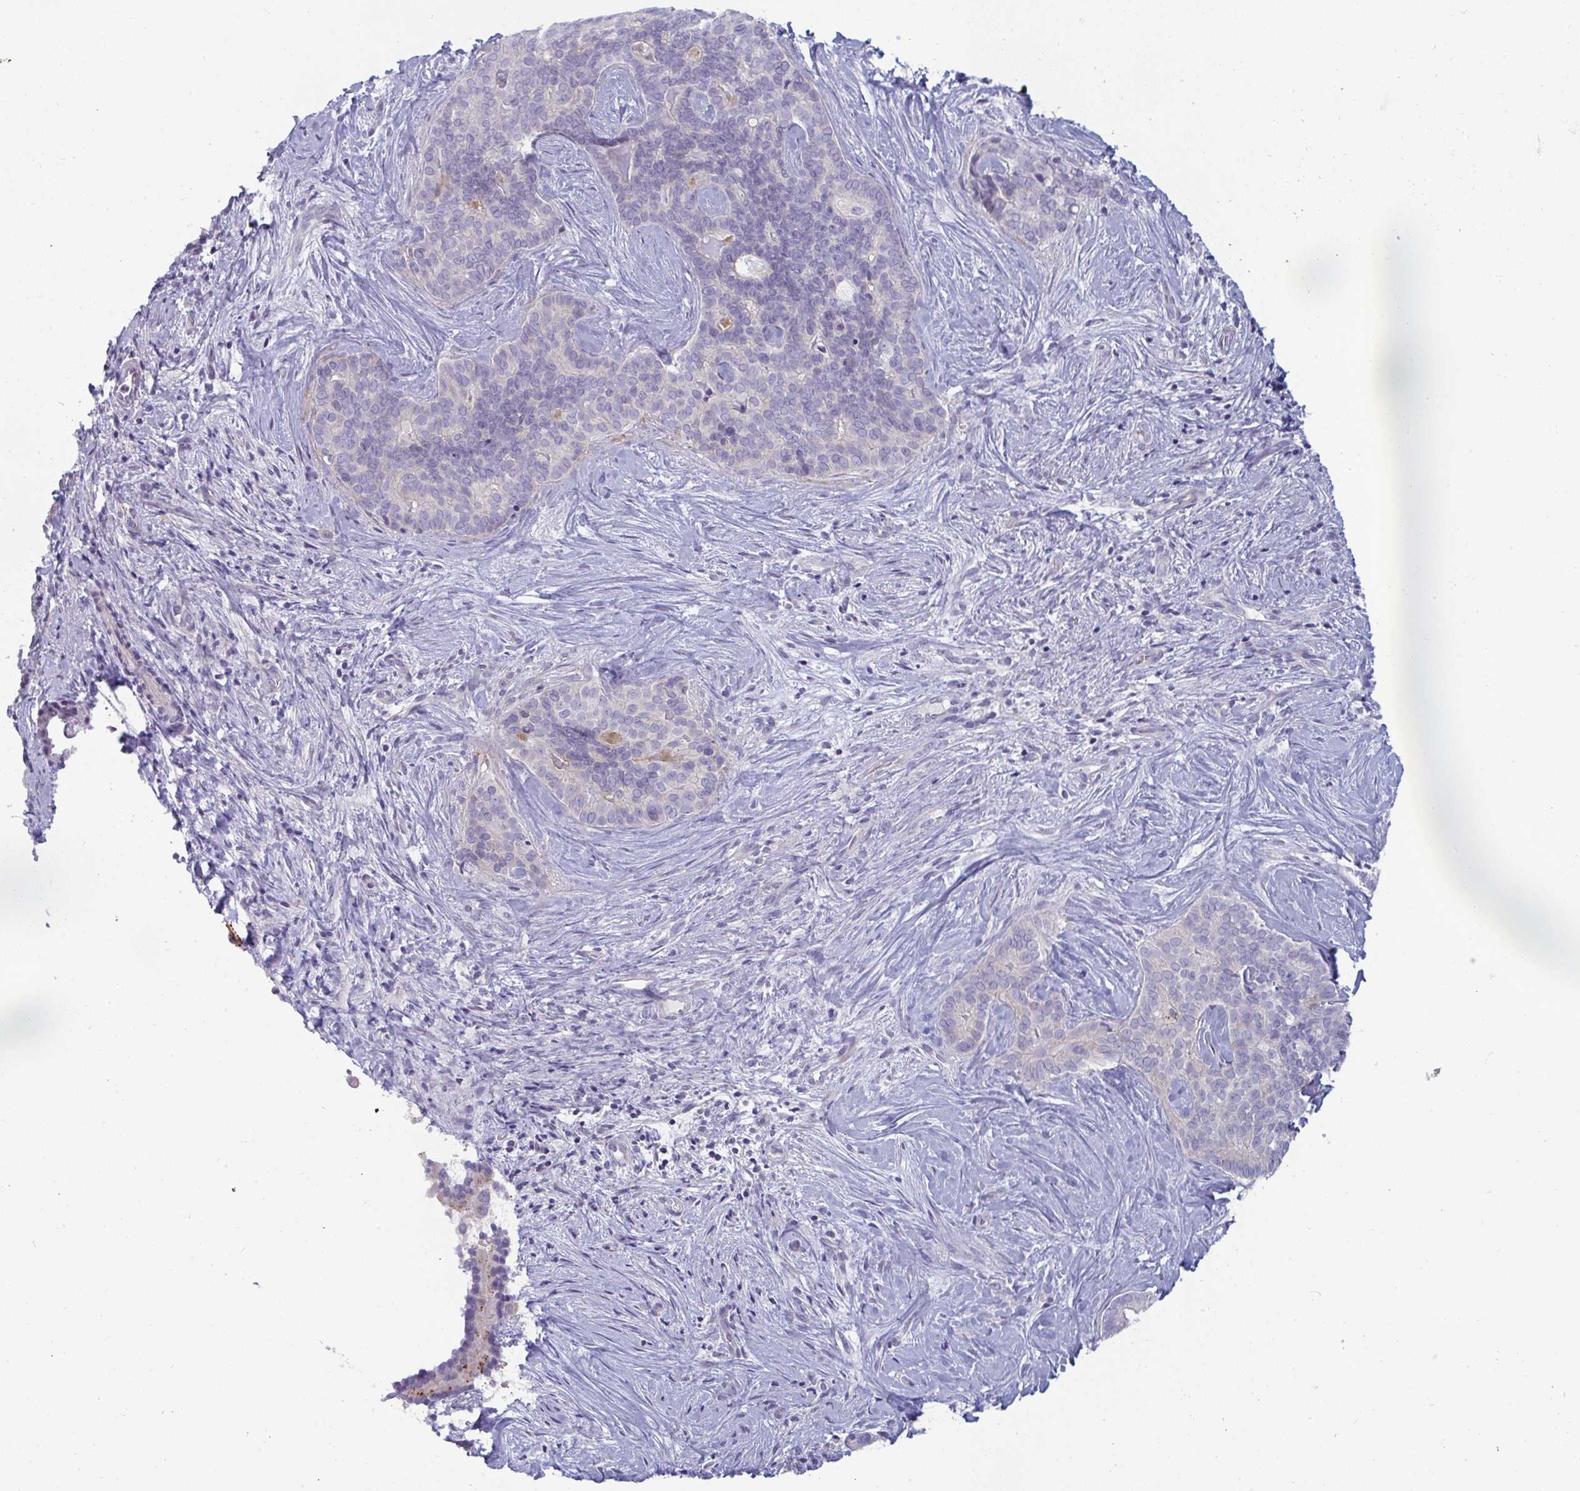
{"staining": {"intensity": "negative", "quantity": "none", "location": "none"}, "tissue": "liver cancer", "cell_type": "Tumor cells", "image_type": "cancer", "snomed": [{"axis": "morphology", "description": "Cholangiocarcinoma"}, {"axis": "topography", "description": "Liver"}], "caption": "Micrograph shows no protein staining in tumor cells of cholangiocarcinoma (liver) tissue. (Immunohistochemistry, brightfield microscopy, high magnification).", "gene": "SHB", "patient": {"sex": "female", "age": 64}}